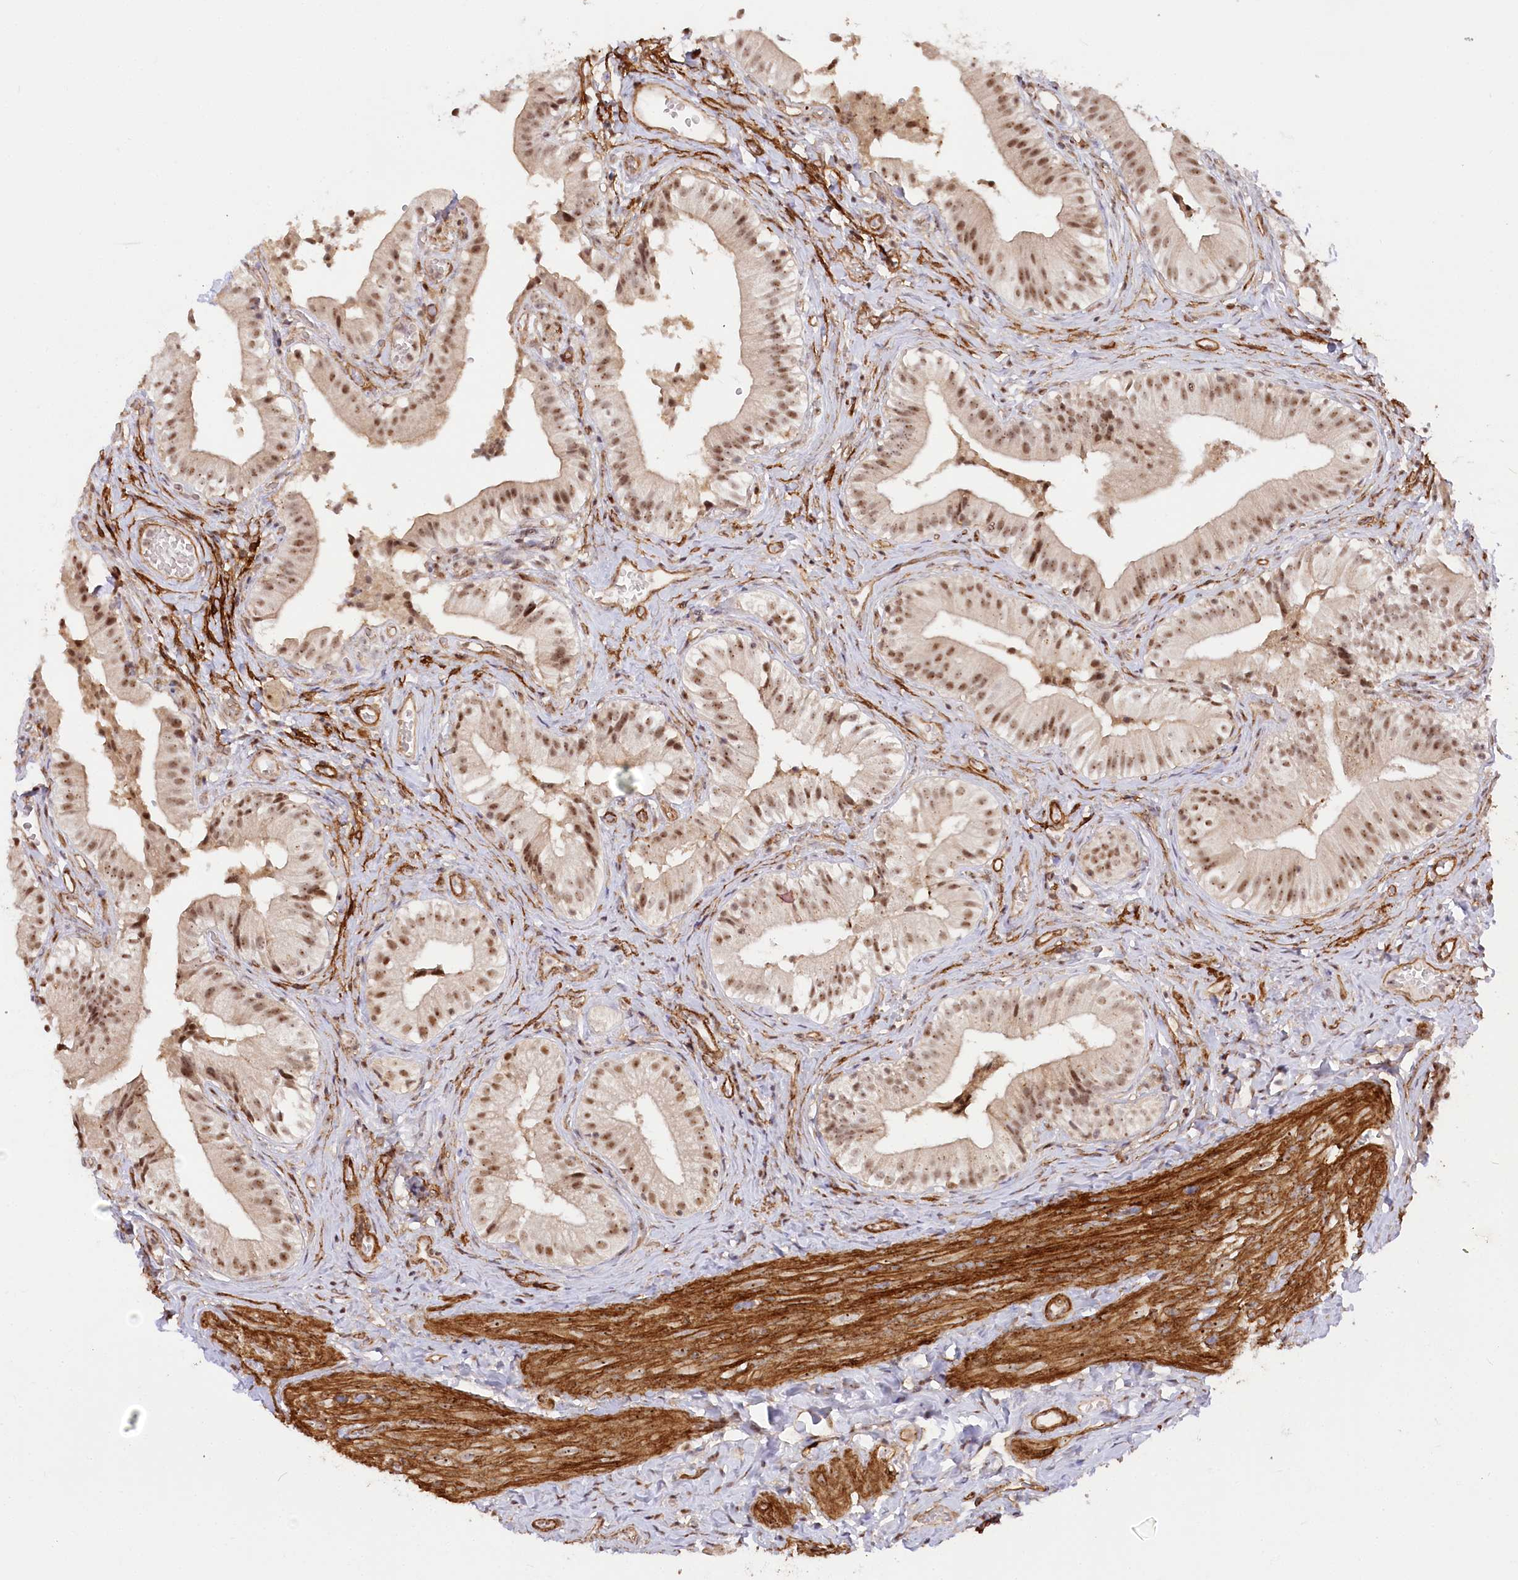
{"staining": {"intensity": "moderate", "quantity": ">75%", "location": "nuclear"}, "tissue": "gallbladder", "cell_type": "Glandular cells", "image_type": "normal", "snomed": [{"axis": "morphology", "description": "Normal tissue, NOS"}, {"axis": "topography", "description": "Gallbladder"}], "caption": "Immunohistochemistry photomicrograph of normal gallbladder: human gallbladder stained using immunohistochemistry shows medium levels of moderate protein expression localized specifically in the nuclear of glandular cells, appearing as a nuclear brown color.", "gene": "GNL3L", "patient": {"sex": "female", "age": 47}}